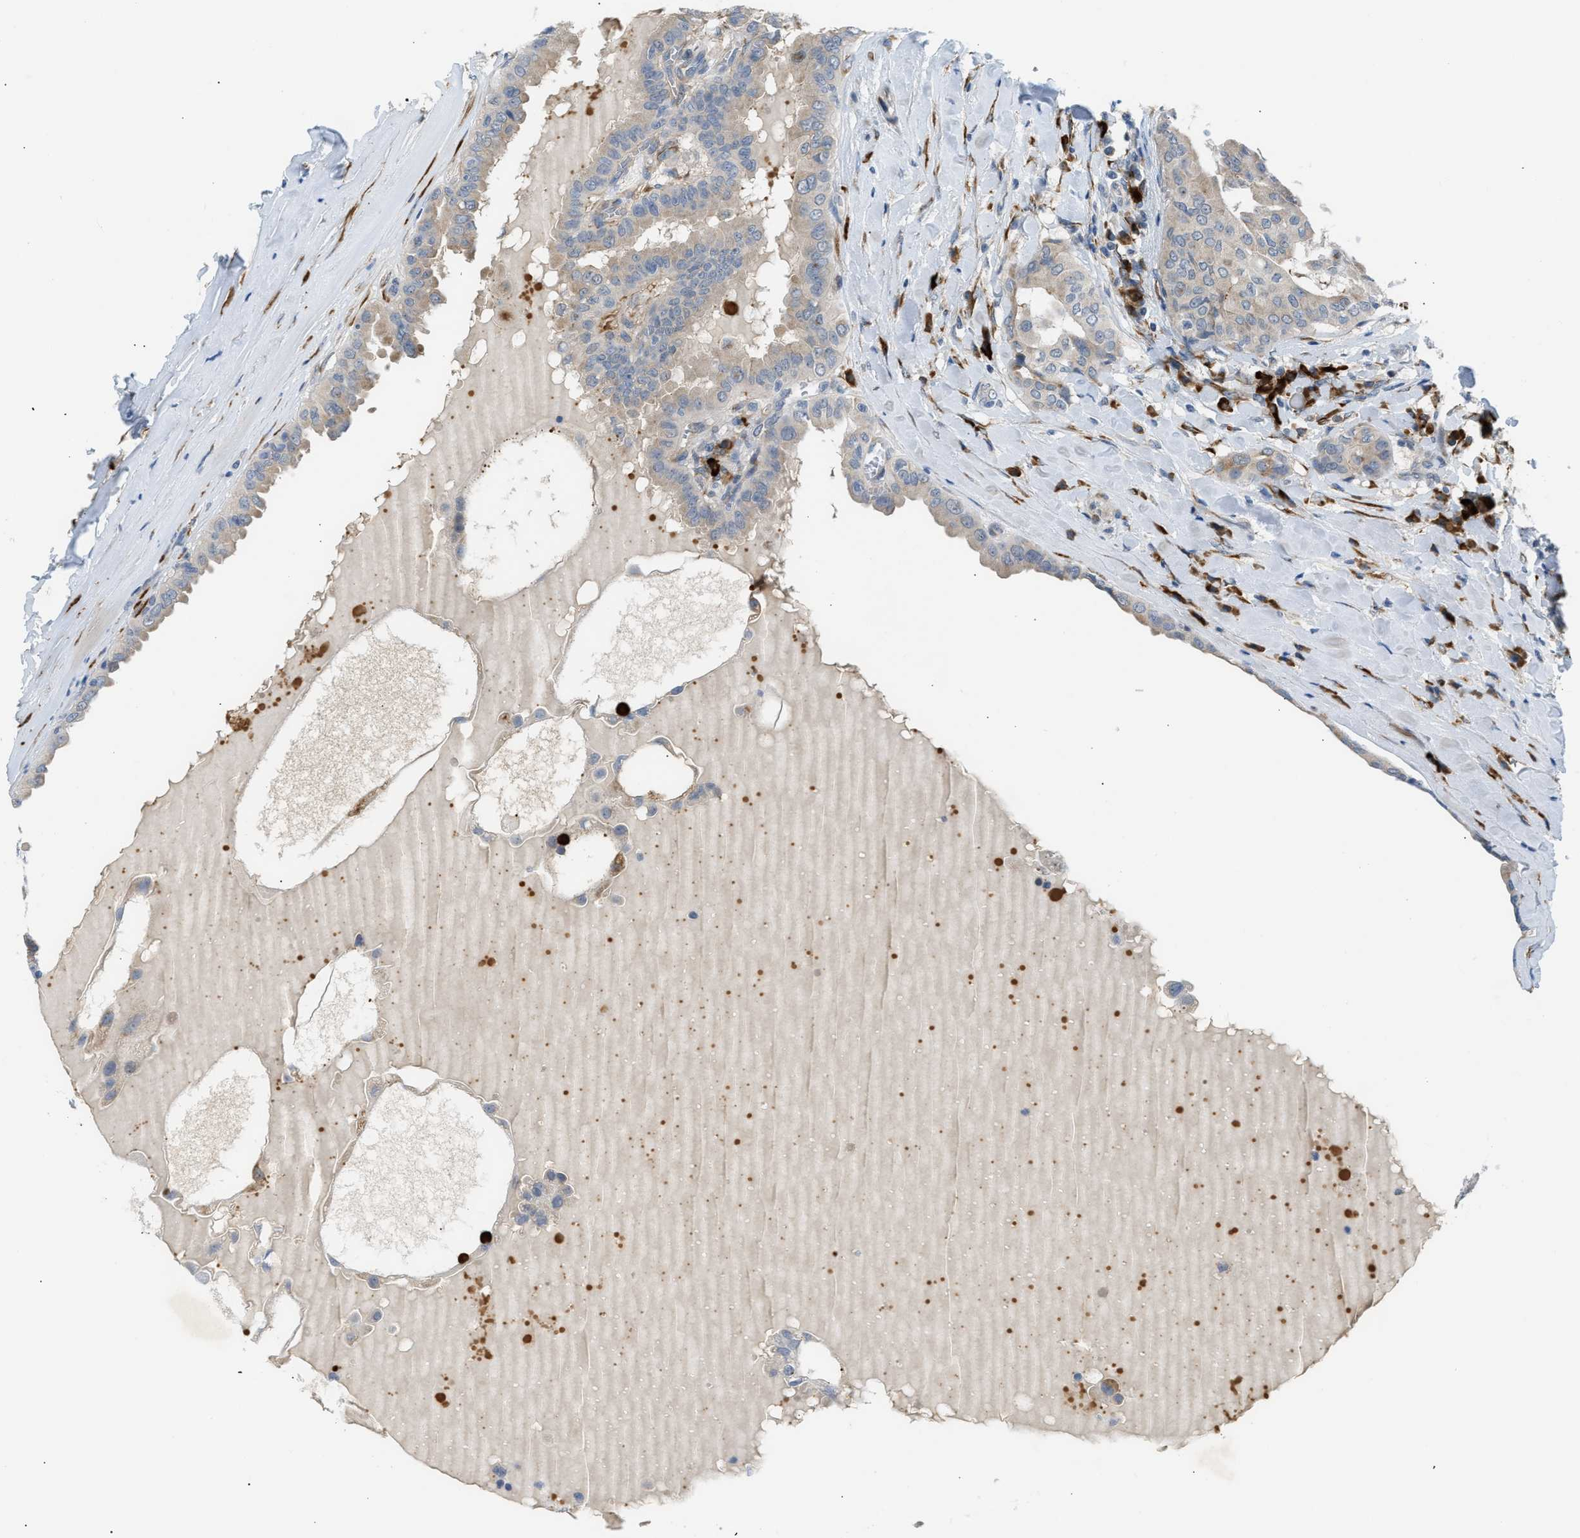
{"staining": {"intensity": "weak", "quantity": ">75%", "location": "cytoplasmic/membranous"}, "tissue": "thyroid cancer", "cell_type": "Tumor cells", "image_type": "cancer", "snomed": [{"axis": "morphology", "description": "Papillary adenocarcinoma, NOS"}, {"axis": "topography", "description": "Thyroid gland"}], "caption": "About >75% of tumor cells in human thyroid cancer reveal weak cytoplasmic/membranous protein staining as visualized by brown immunohistochemical staining.", "gene": "KCNC2", "patient": {"sex": "male", "age": 33}}